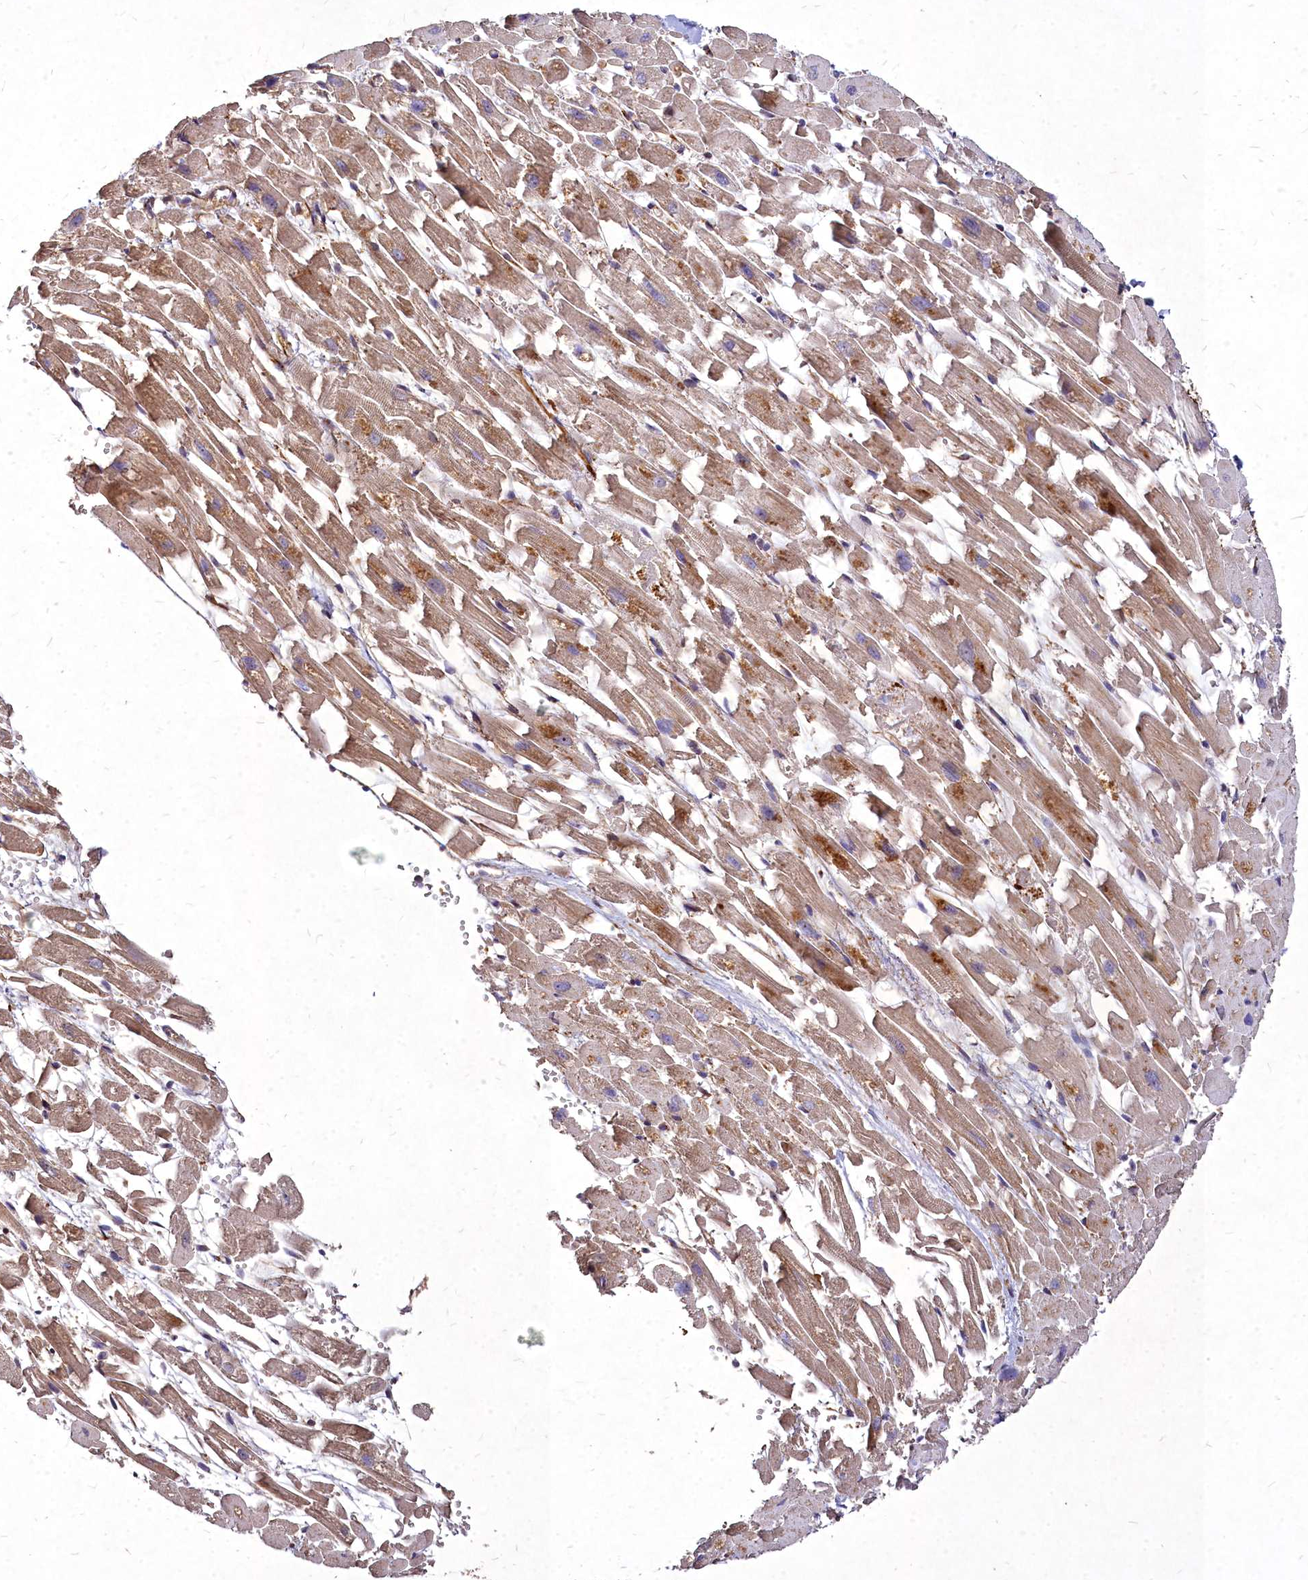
{"staining": {"intensity": "moderate", "quantity": ">75%", "location": "cytoplasmic/membranous"}, "tissue": "heart muscle", "cell_type": "Cardiomyocytes", "image_type": "normal", "snomed": [{"axis": "morphology", "description": "Normal tissue, NOS"}, {"axis": "topography", "description": "Heart"}], "caption": "This histopathology image displays immunohistochemistry staining of unremarkable human heart muscle, with medium moderate cytoplasmic/membranous staining in about >75% of cardiomyocytes.", "gene": "SKA1", "patient": {"sex": "female", "age": 64}}